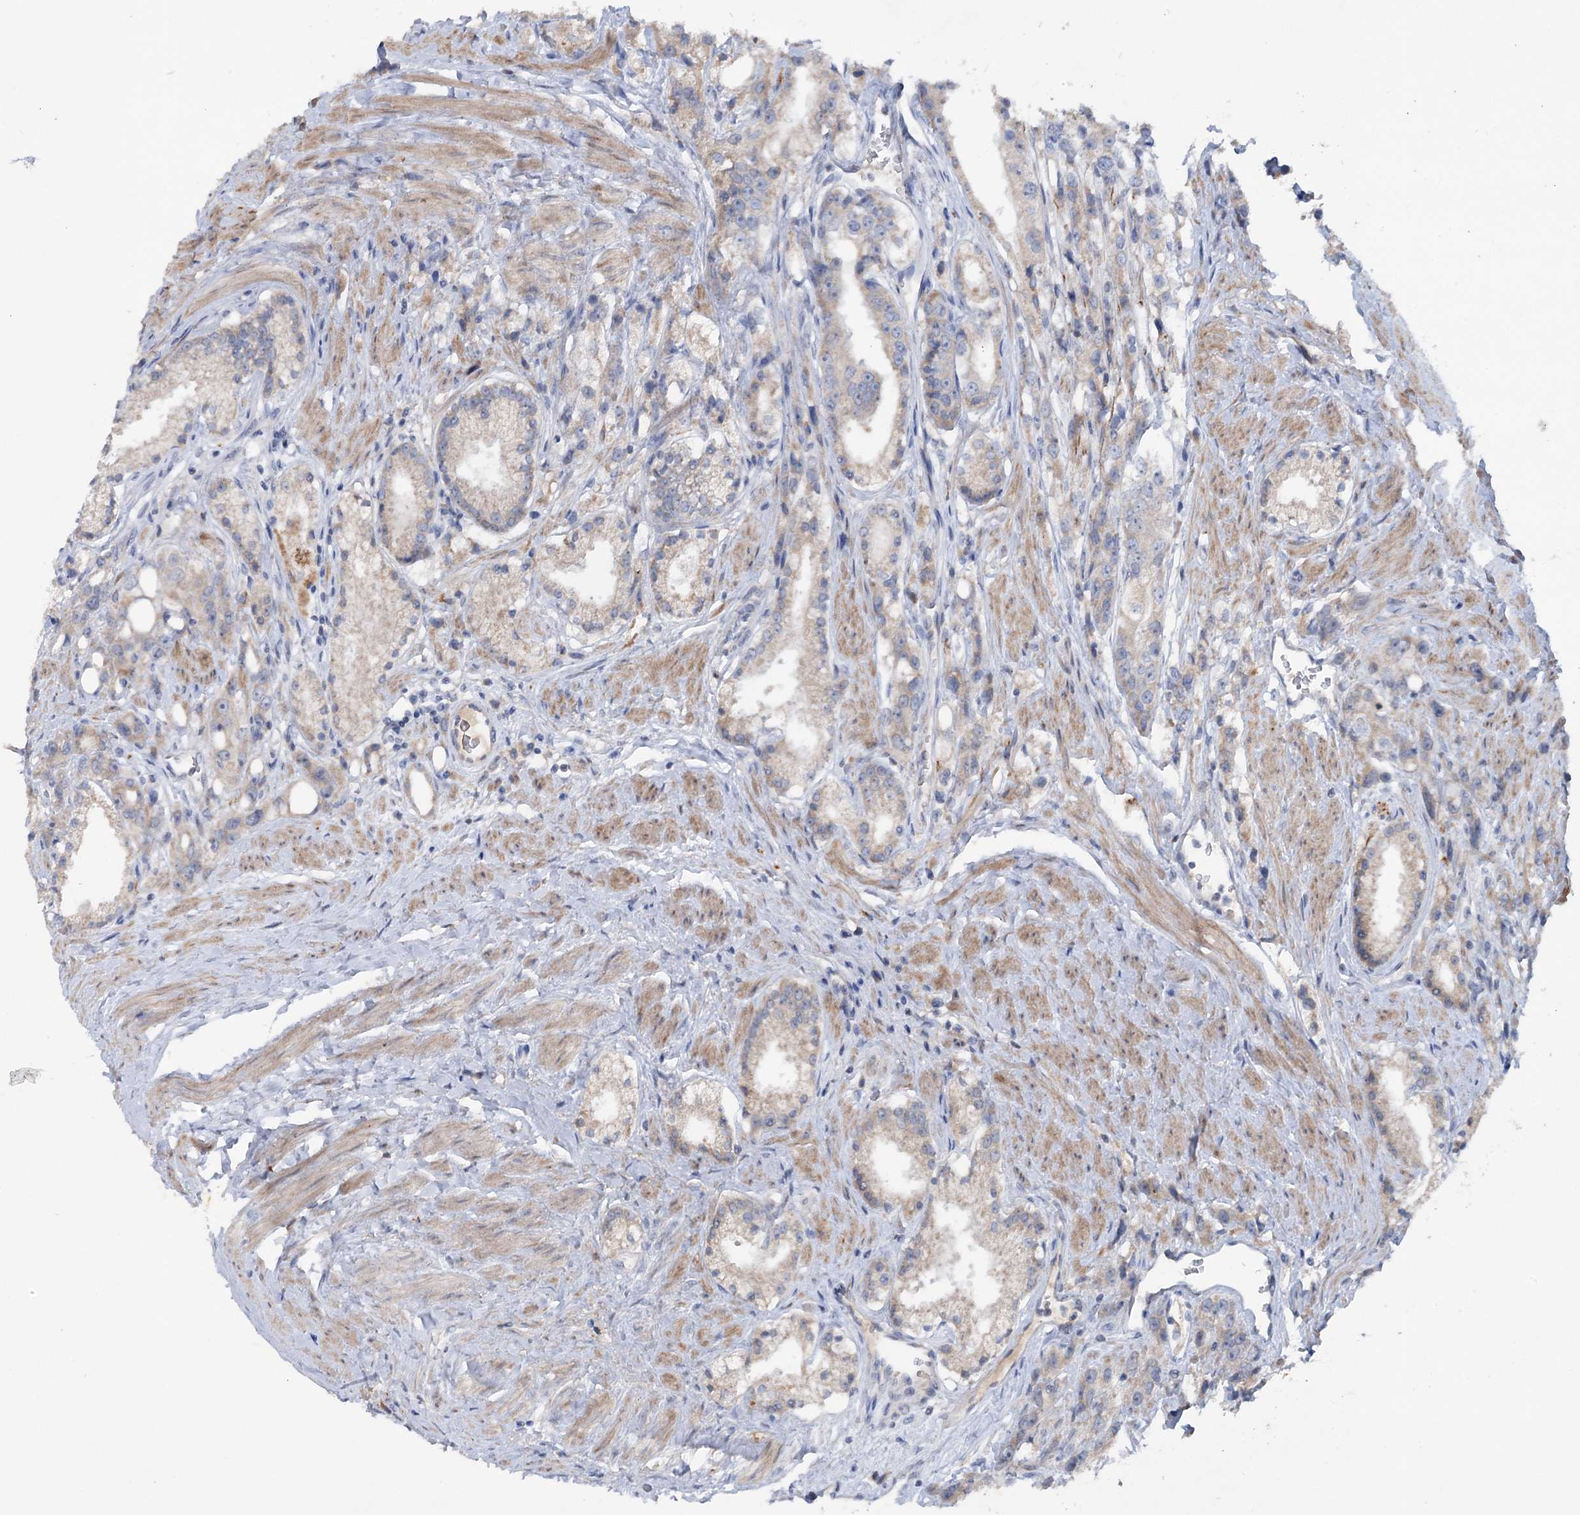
{"staining": {"intensity": "weak", "quantity": "<25%", "location": "cytoplasmic/membranous"}, "tissue": "prostate cancer", "cell_type": "Tumor cells", "image_type": "cancer", "snomed": [{"axis": "morphology", "description": "Adenocarcinoma, NOS"}, {"axis": "topography", "description": "Prostate"}], "caption": "IHC micrograph of adenocarcinoma (prostate) stained for a protein (brown), which displays no expression in tumor cells.", "gene": "MTCH2", "patient": {"sex": "male", "age": 79}}